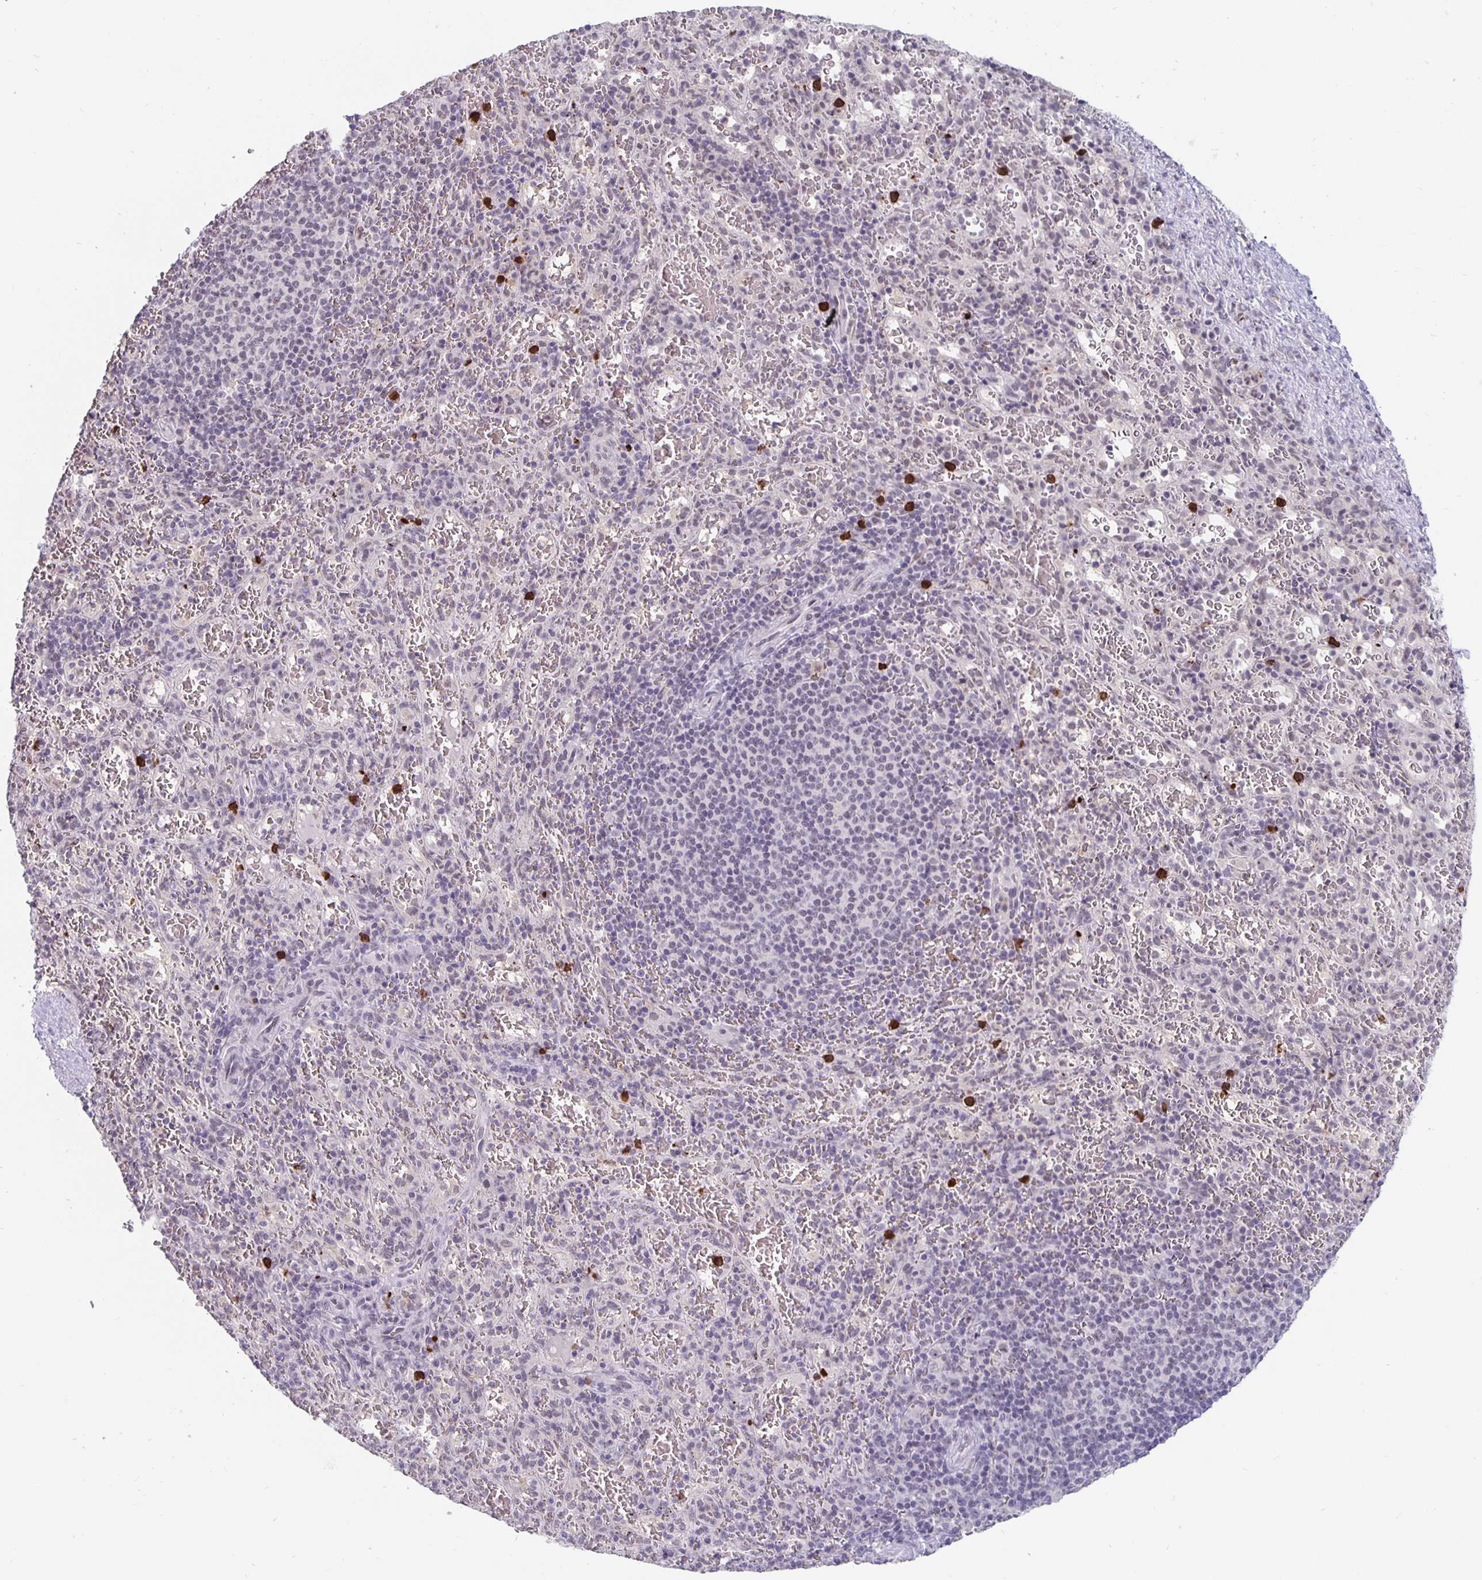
{"staining": {"intensity": "negative", "quantity": "none", "location": "none"}, "tissue": "spleen", "cell_type": "Cells in red pulp", "image_type": "normal", "snomed": [{"axis": "morphology", "description": "Normal tissue, NOS"}, {"axis": "topography", "description": "Spleen"}], "caption": "Human spleen stained for a protein using immunohistochemistry (IHC) exhibits no positivity in cells in red pulp.", "gene": "ZNF691", "patient": {"sex": "male", "age": 57}}